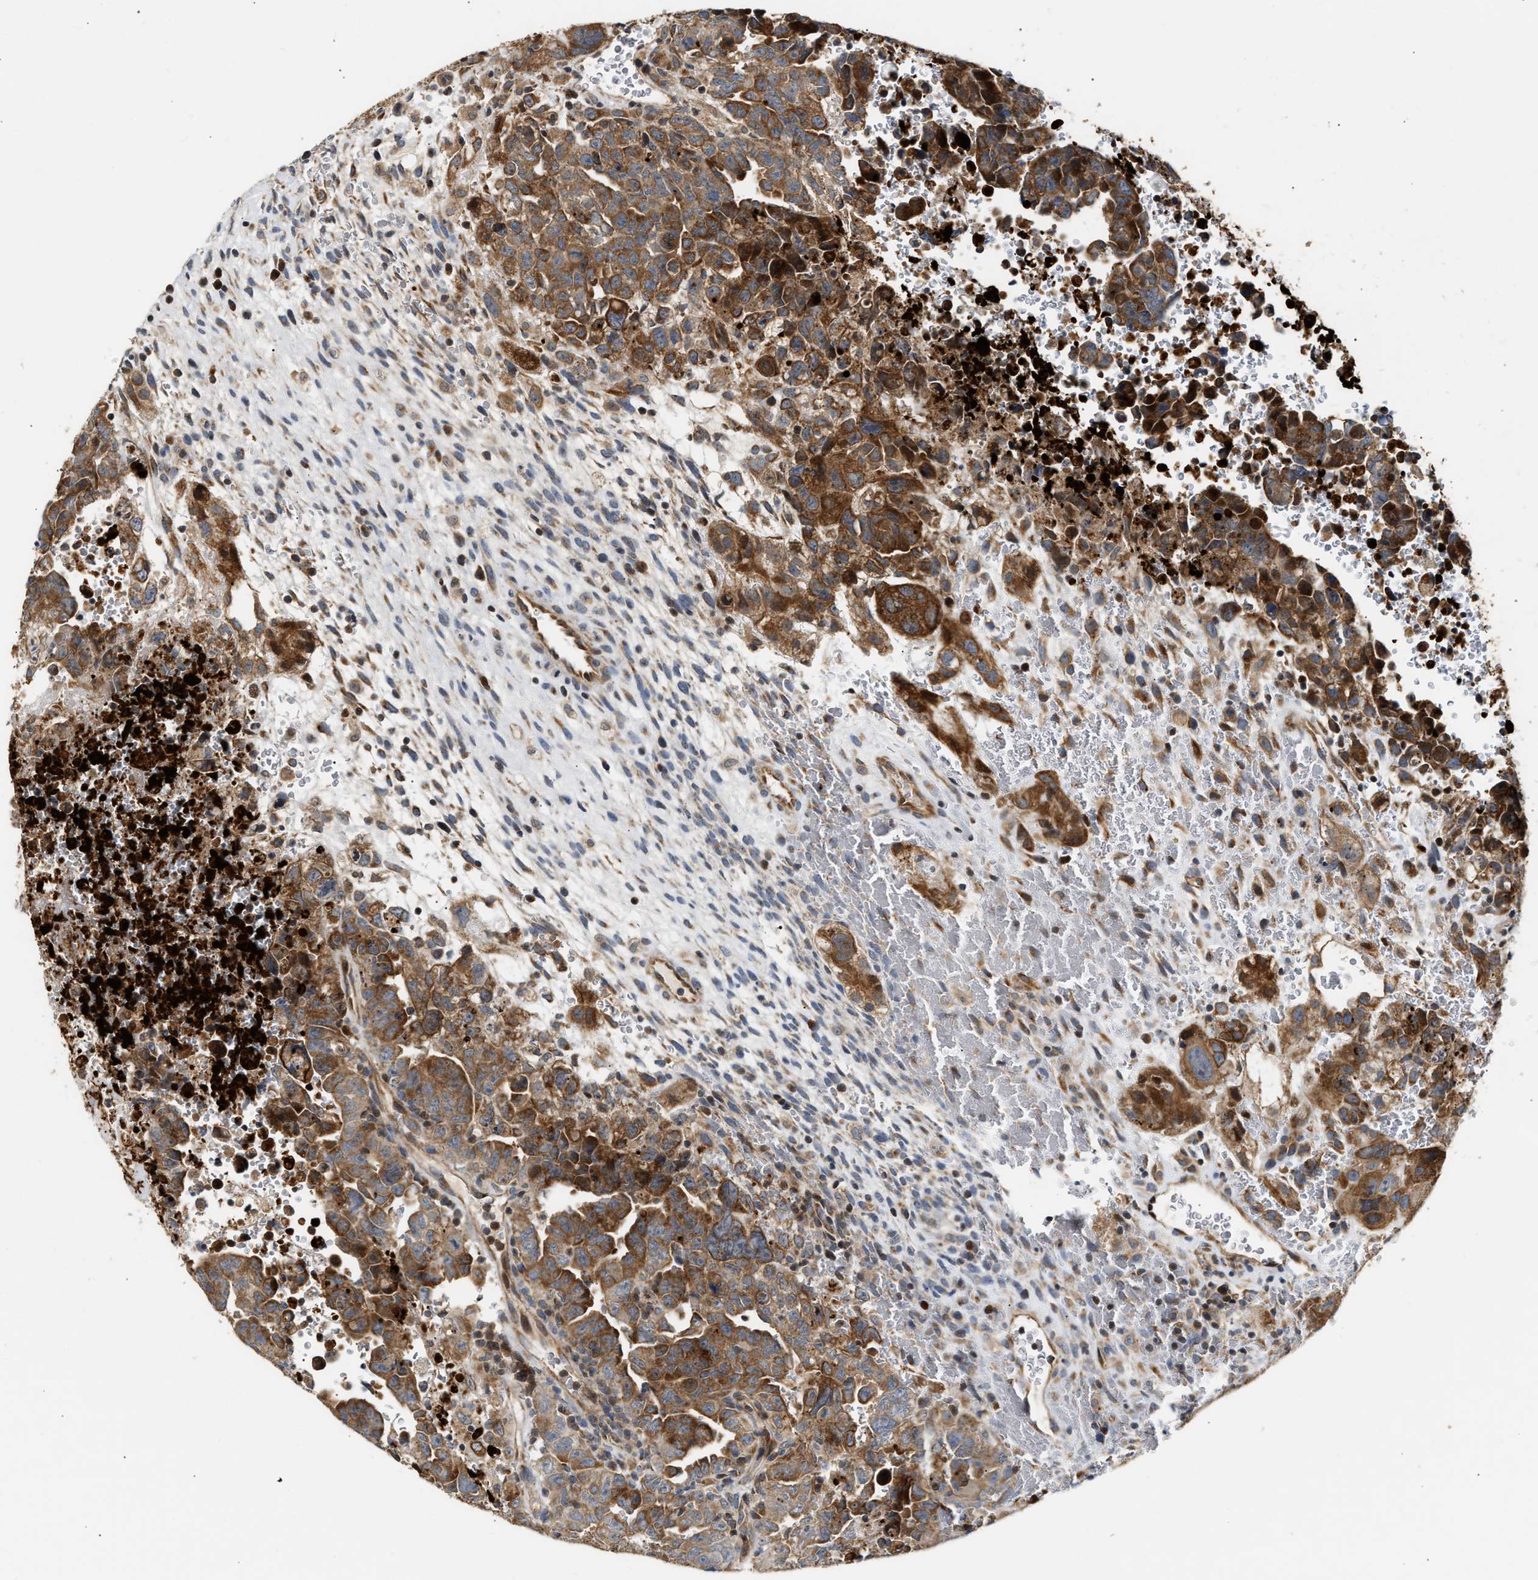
{"staining": {"intensity": "strong", "quantity": ">75%", "location": "cytoplasmic/membranous"}, "tissue": "testis cancer", "cell_type": "Tumor cells", "image_type": "cancer", "snomed": [{"axis": "morphology", "description": "Carcinoma, Embryonal, NOS"}, {"axis": "topography", "description": "Testis"}], "caption": "Protein expression analysis of embryonal carcinoma (testis) exhibits strong cytoplasmic/membranous positivity in approximately >75% of tumor cells.", "gene": "EXTL2", "patient": {"sex": "male", "age": 28}}